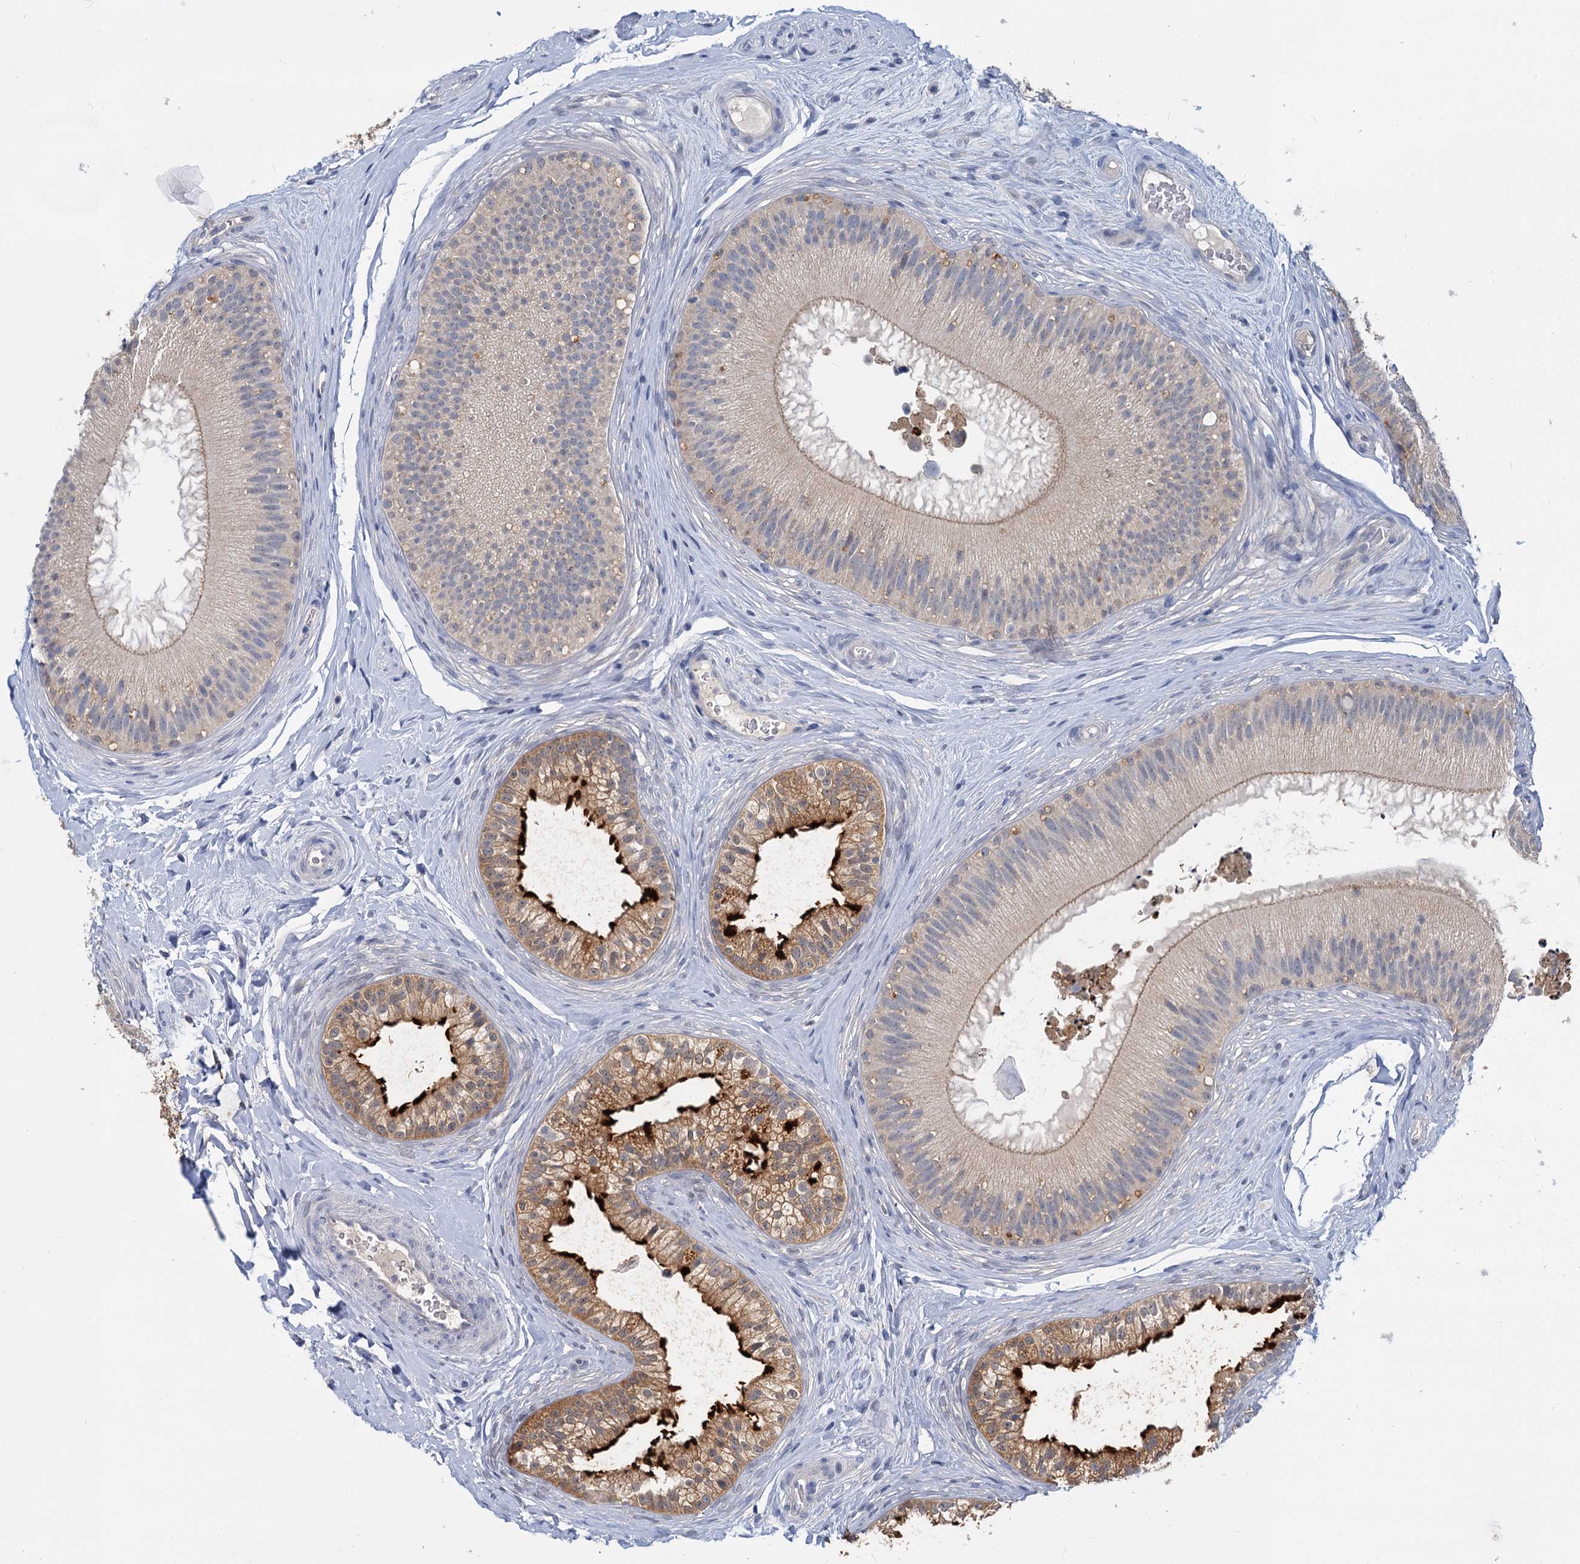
{"staining": {"intensity": "strong", "quantity": "25%-75%", "location": "cytoplasmic/membranous"}, "tissue": "epididymis", "cell_type": "Glandular cells", "image_type": "normal", "snomed": [{"axis": "morphology", "description": "Normal tissue, NOS"}, {"axis": "topography", "description": "Epididymis"}], "caption": "Glandular cells demonstrate high levels of strong cytoplasmic/membranous positivity in about 25%-75% of cells in benign human epididymis.", "gene": "ANKRD42", "patient": {"sex": "male", "age": 45}}